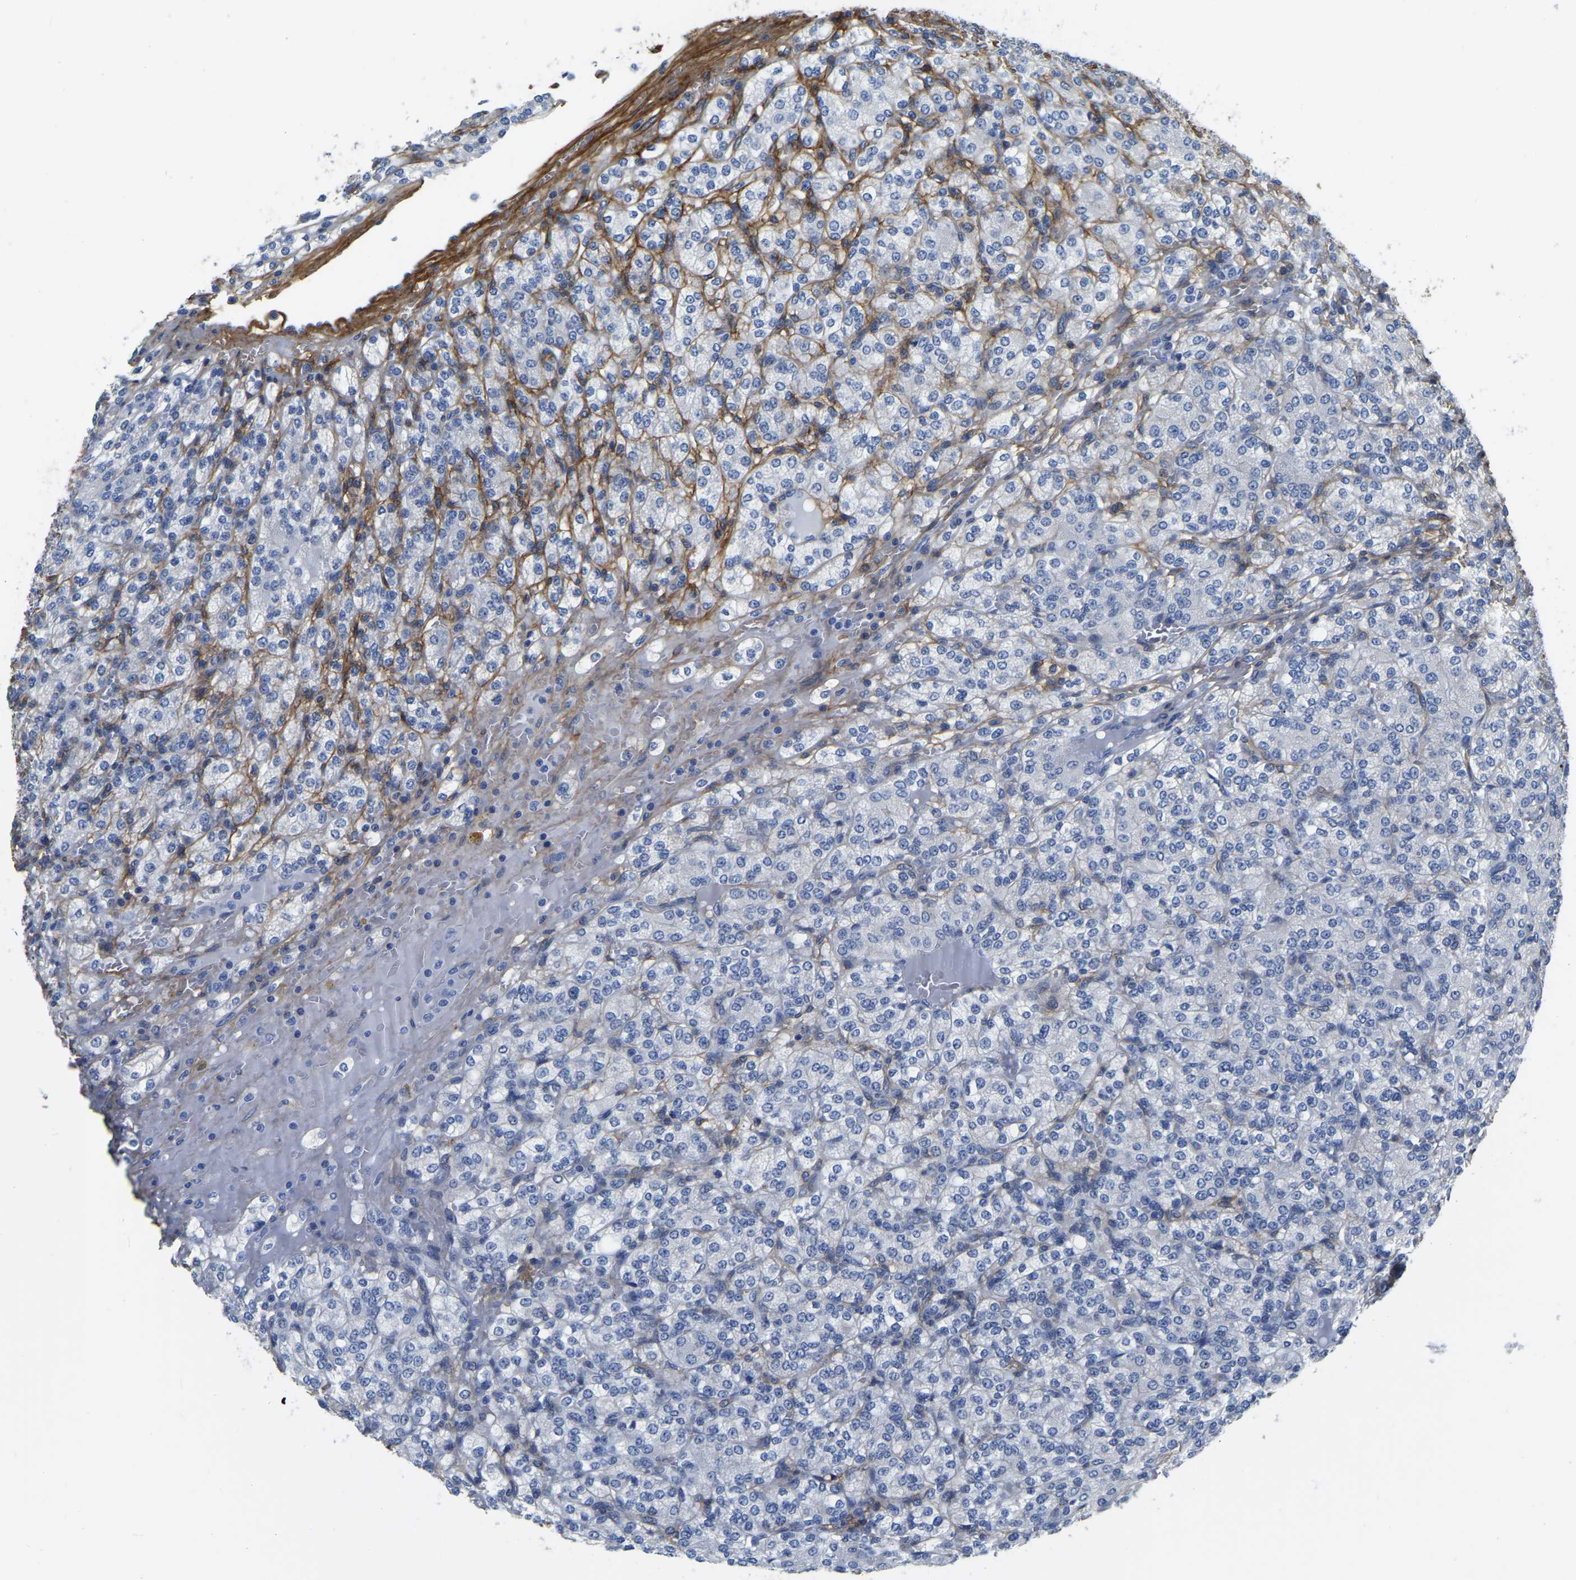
{"staining": {"intensity": "negative", "quantity": "none", "location": "none"}, "tissue": "renal cancer", "cell_type": "Tumor cells", "image_type": "cancer", "snomed": [{"axis": "morphology", "description": "Adenocarcinoma, NOS"}, {"axis": "topography", "description": "Kidney"}], "caption": "DAB immunohistochemical staining of human renal cancer exhibits no significant positivity in tumor cells. (Stains: DAB (3,3'-diaminobenzidine) immunohistochemistry (IHC) with hematoxylin counter stain, Microscopy: brightfield microscopy at high magnification).", "gene": "COL6A1", "patient": {"sex": "male", "age": 77}}